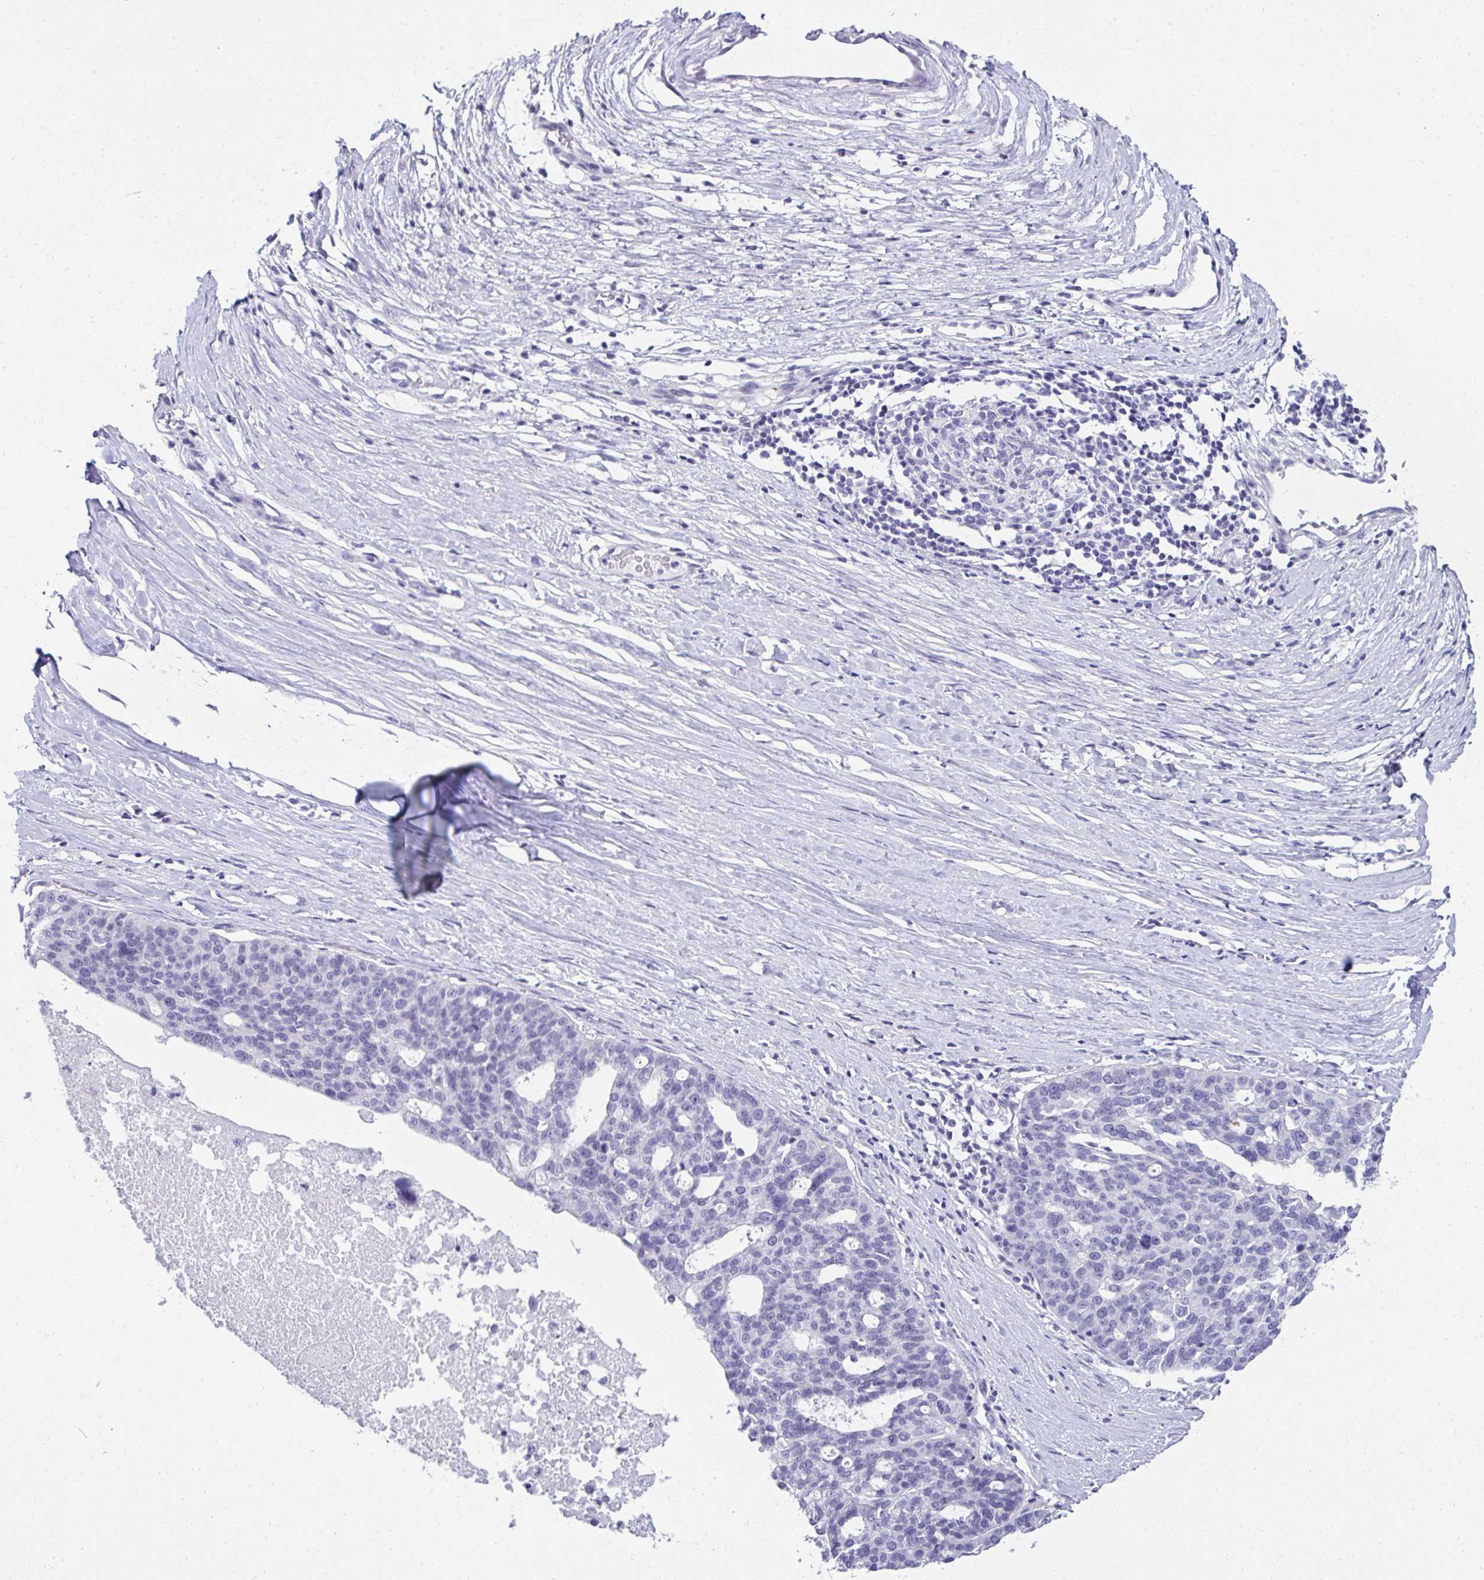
{"staining": {"intensity": "negative", "quantity": "none", "location": "none"}, "tissue": "ovarian cancer", "cell_type": "Tumor cells", "image_type": "cancer", "snomed": [{"axis": "morphology", "description": "Cystadenocarcinoma, serous, NOS"}, {"axis": "topography", "description": "Ovary"}], "caption": "Ovarian cancer was stained to show a protein in brown. There is no significant positivity in tumor cells.", "gene": "RNF183", "patient": {"sex": "female", "age": 59}}